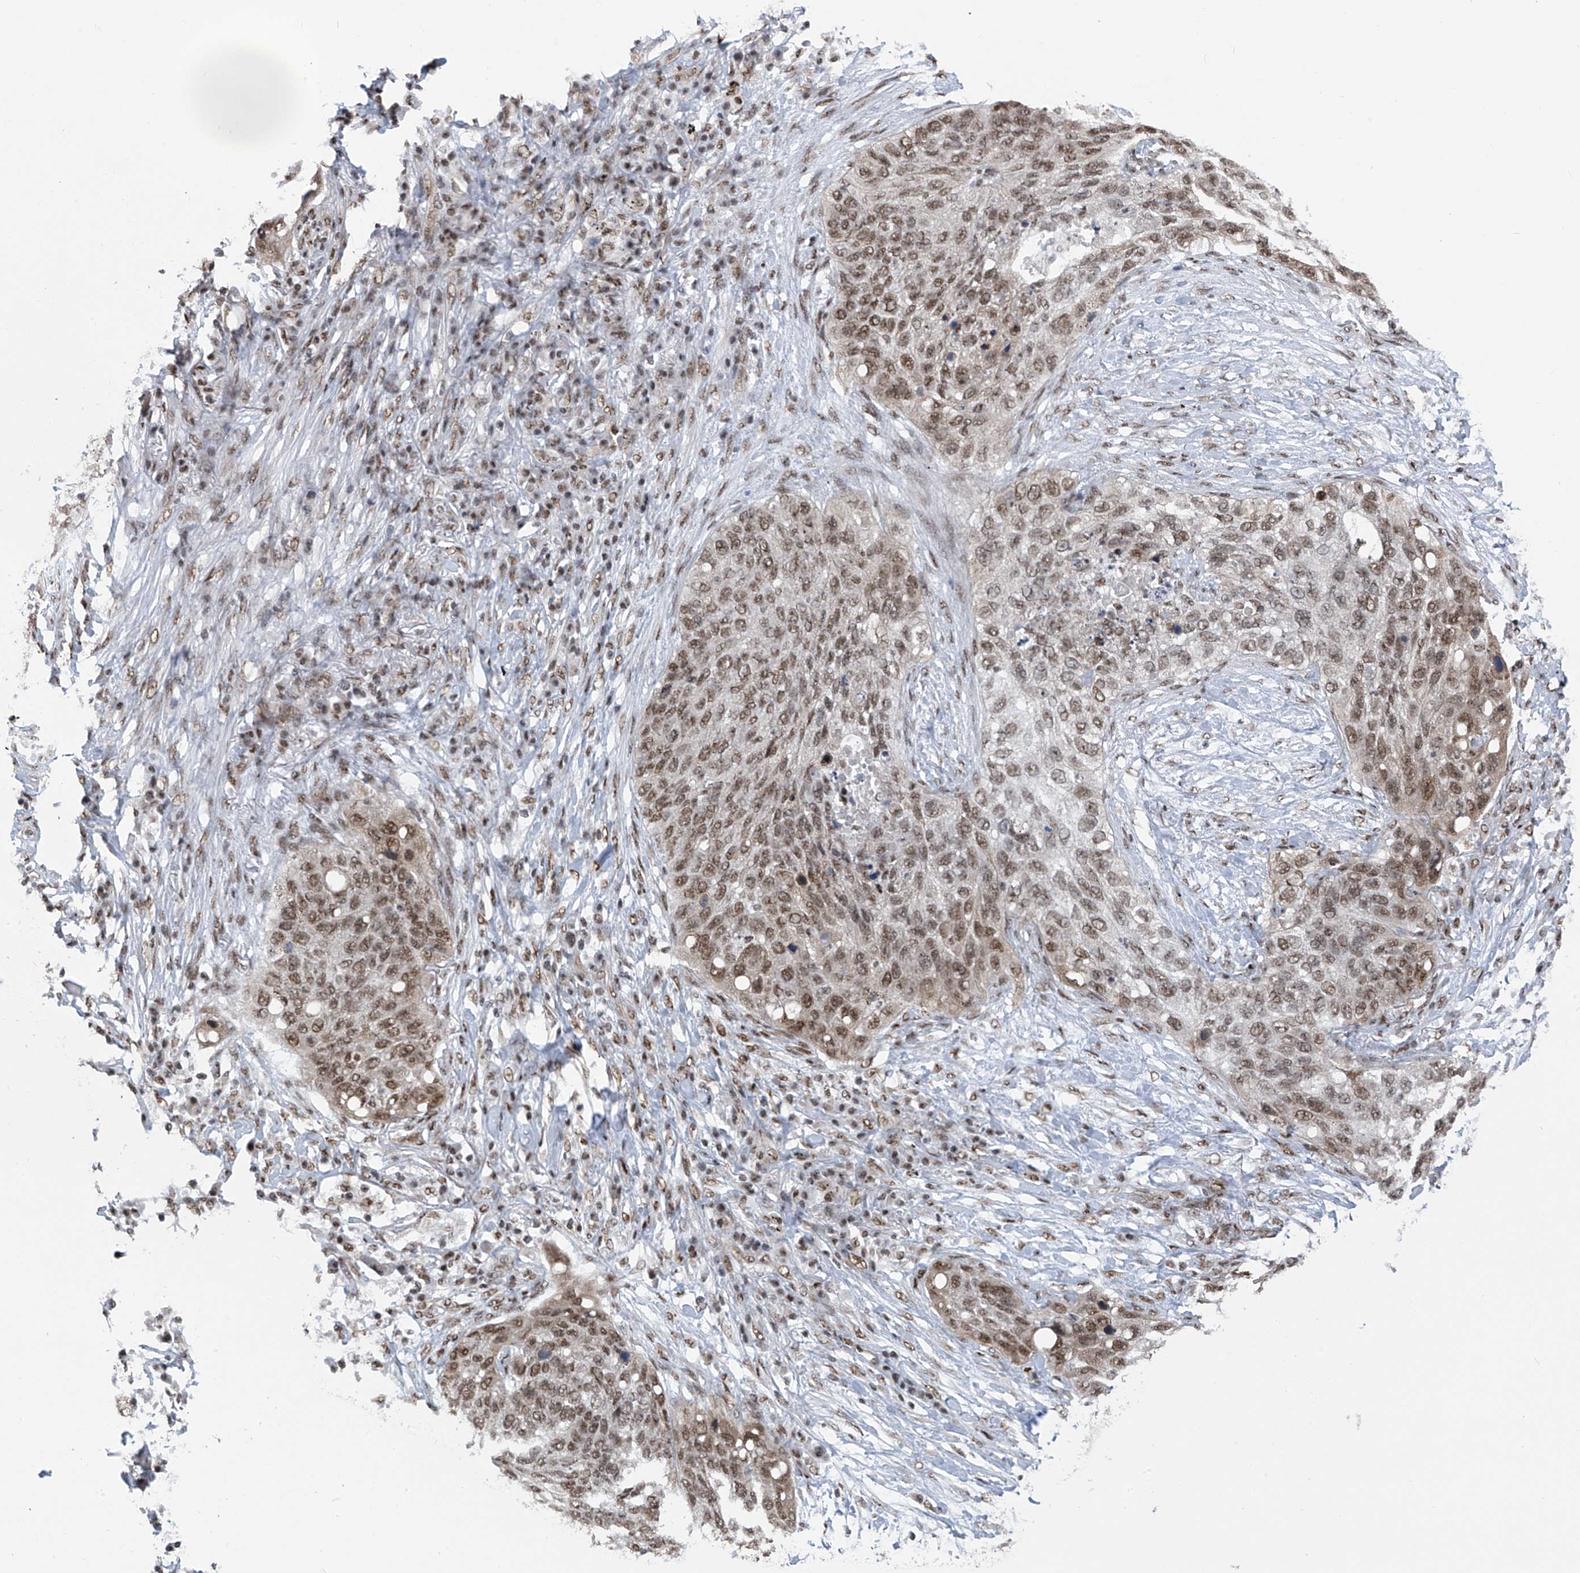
{"staining": {"intensity": "moderate", "quantity": ">75%", "location": "nuclear"}, "tissue": "lung cancer", "cell_type": "Tumor cells", "image_type": "cancer", "snomed": [{"axis": "morphology", "description": "Squamous cell carcinoma, NOS"}, {"axis": "topography", "description": "Lung"}], "caption": "The image shows immunohistochemical staining of lung cancer. There is moderate nuclear staining is seen in about >75% of tumor cells.", "gene": "APLF", "patient": {"sex": "female", "age": 63}}